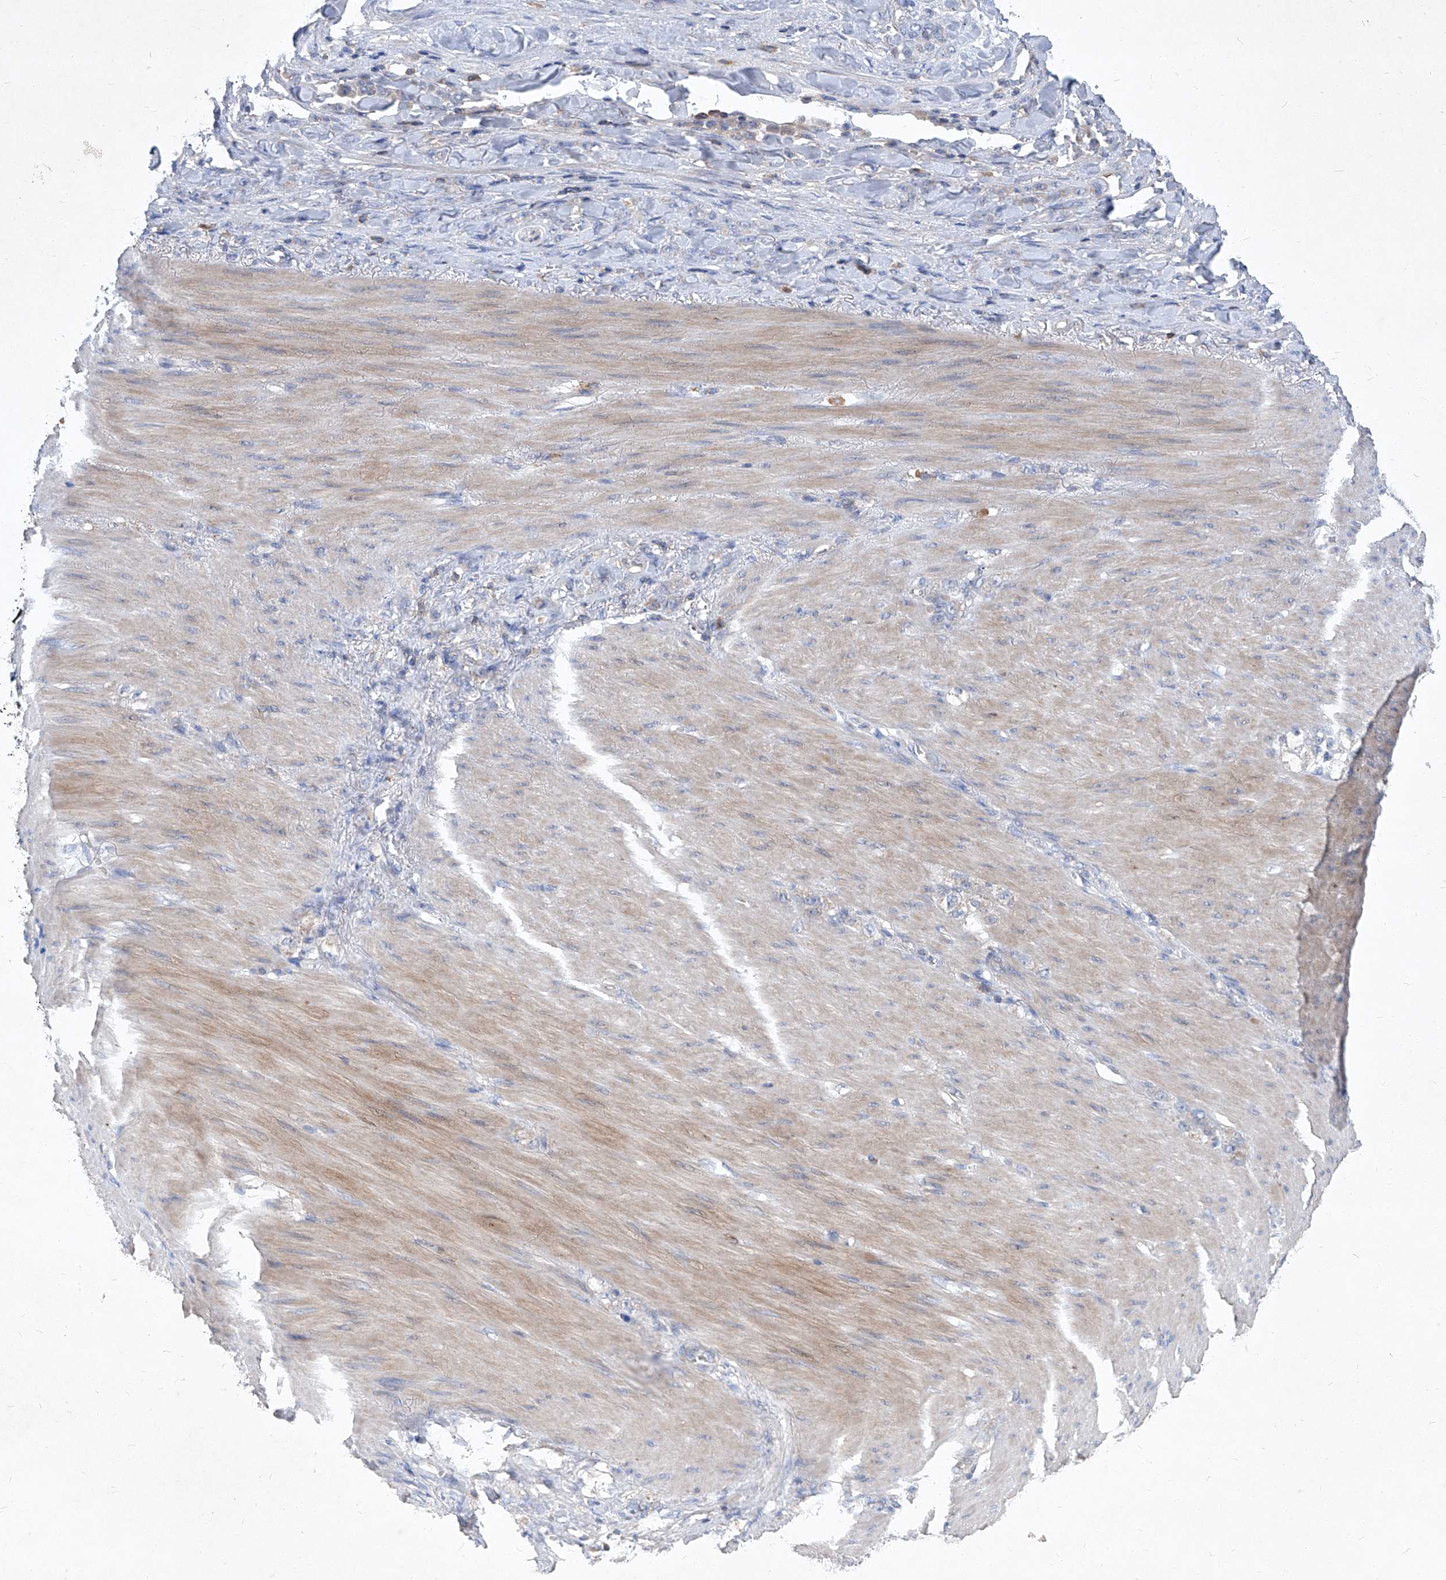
{"staining": {"intensity": "negative", "quantity": "none", "location": "none"}, "tissue": "stomach cancer", "cell_type": "Tumor cells", "image_type": "cancer", "snomed": [{"axis": "morphology", "description": "Normal tissue, NOS"}, {"axis": "morphology", "description": "Adenocarcinoma, NOS"}, {"axis": "topography", "description": "Stomach"}], "caption": "There is no significant positivity in tumor cells of adenocarcinoma (stomach).", "gene": "EPHA8", "patient": {"sex": "male", "age": 82}}